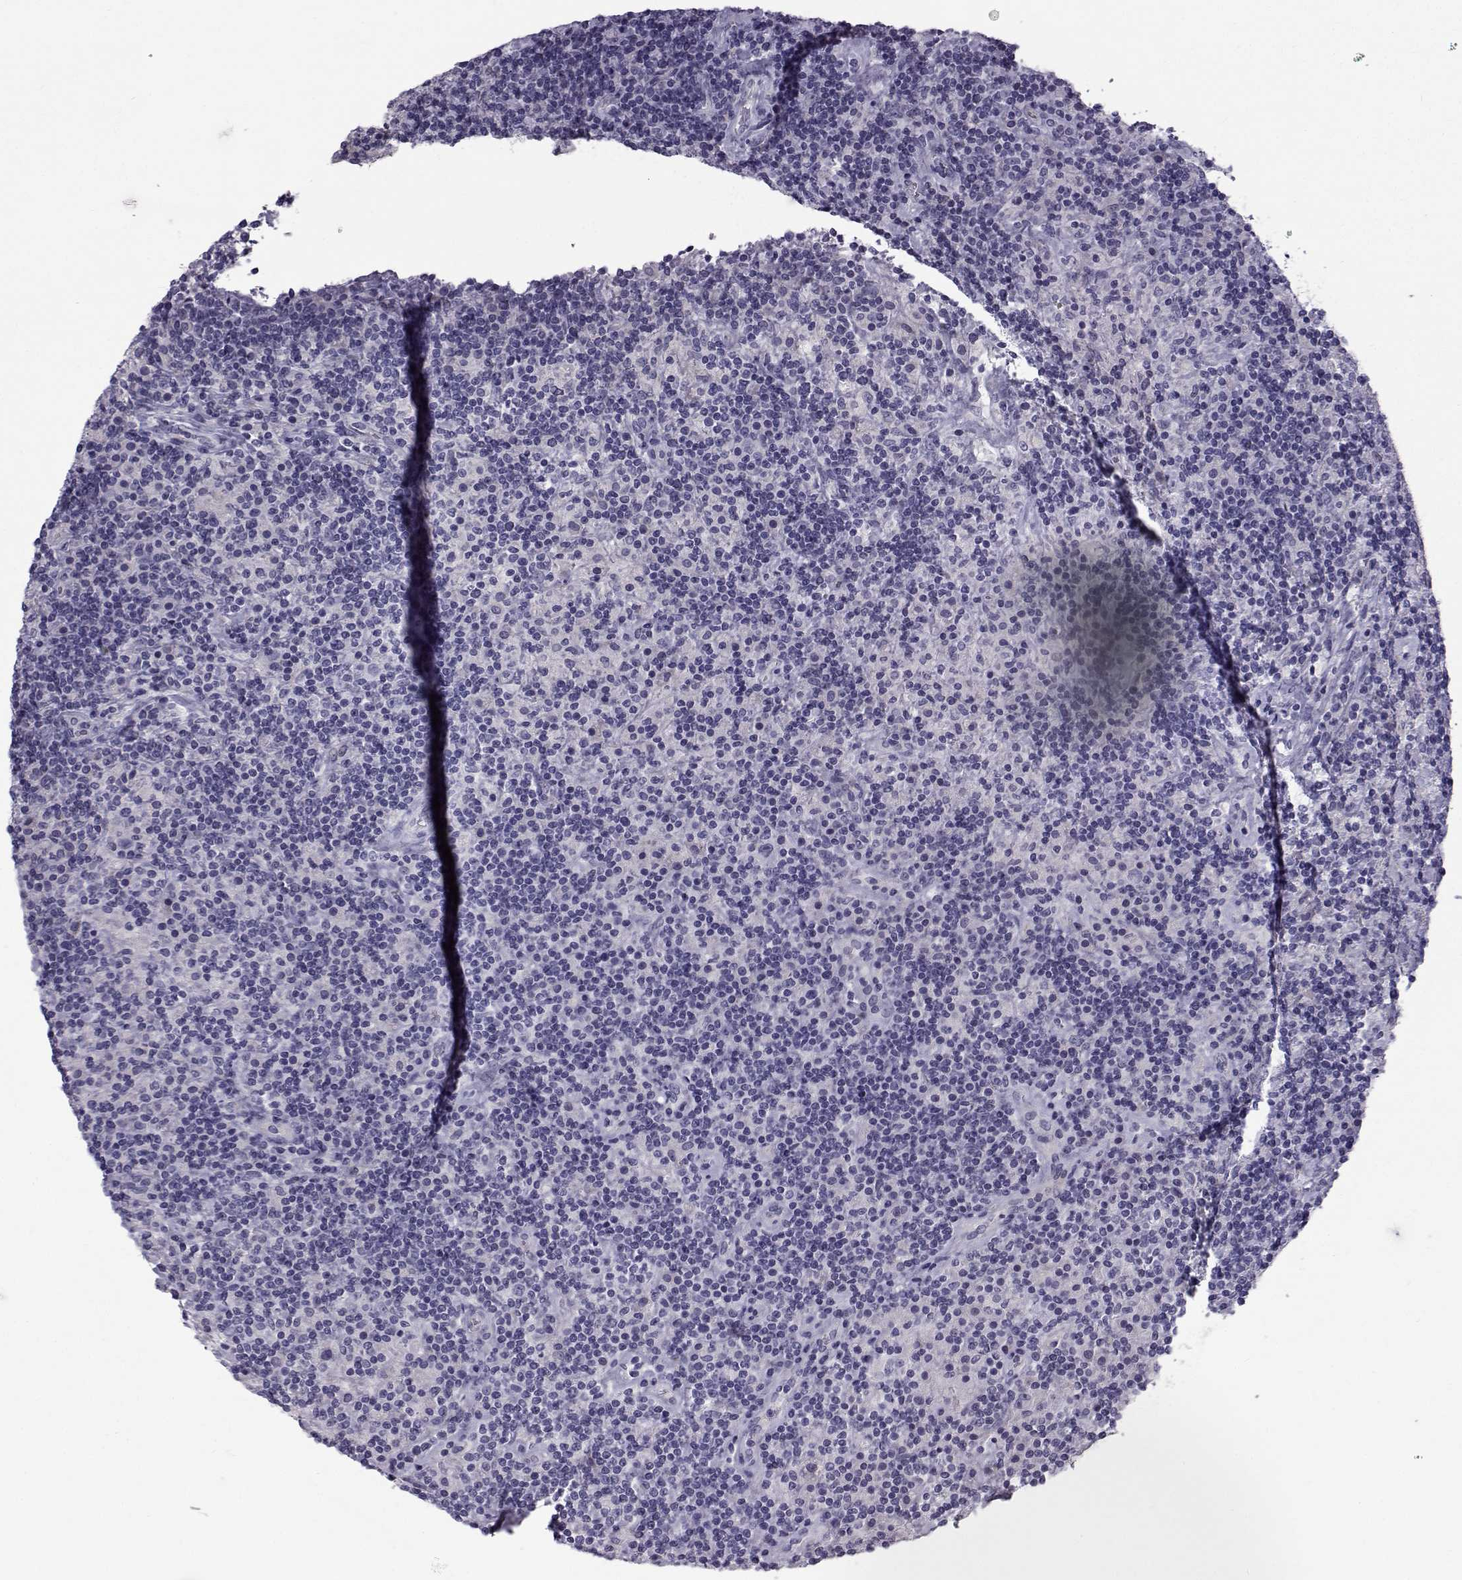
{"staining": {"intensity": "negative", "quantity": "none", "location": "none"}, "tissue": "lymphoma", "cell_type": "Tumor cells", "image_type": "cancer", "snomed": [{"axis": "morphology", "description": "Hodgkin's disease, NOS"}, {"axis": "topography", "description": "Lymph node"}], "caption": "This is a histopathology image of immunohistochemistry (IHC) staining of Hodgkin's disease, which shows no expression in tumor cells. (DAB (3,3'-diaminobenzidine) immunohistochemistry (IHC) with hematoxylin counter stain).", "gene": "CALCR", "patient": {"sex": "male", "age": 70}}